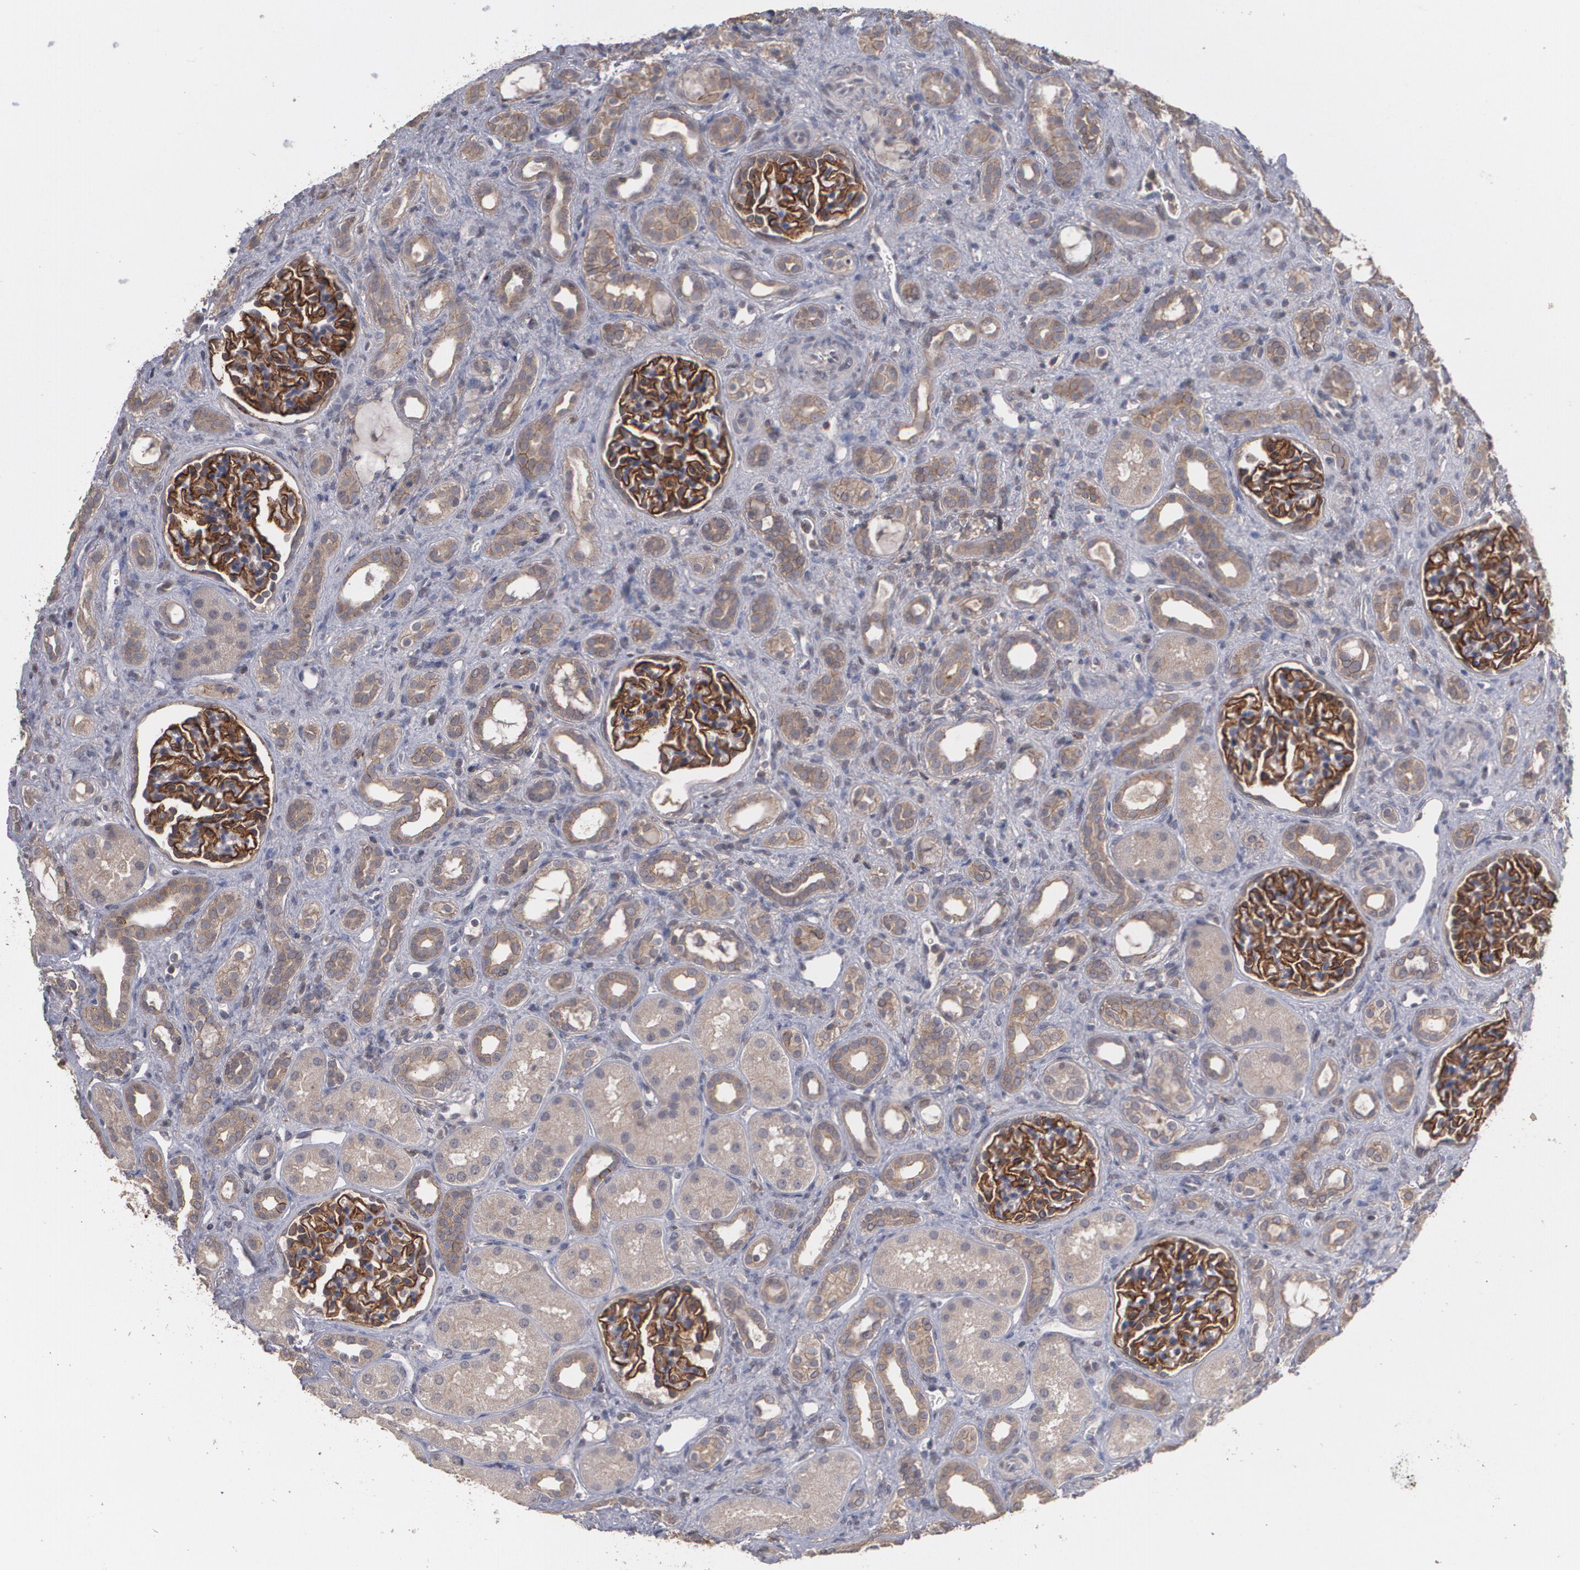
{"staining": {"intensity": "strong", "quantity": ">75%", "location": "cytoplasmic/membranous"}, "tissue": "kidney", "cell_type": "Cells in glomeruli", "image_type": "normal", "snomed": [{"axis": "morphology", "description": "Normal tissue, NOS"}, {"axis": "topography", "description": "Kidney"}], "caption": "Immunohistochemical staining of normal human kidney shows >75% levels of strong cytoplasmic/membranous protein positivity in approximately >75% of cells in glomeruli.", "gene": "ARF6", "patient": {"sex": "male", "age": 7}}